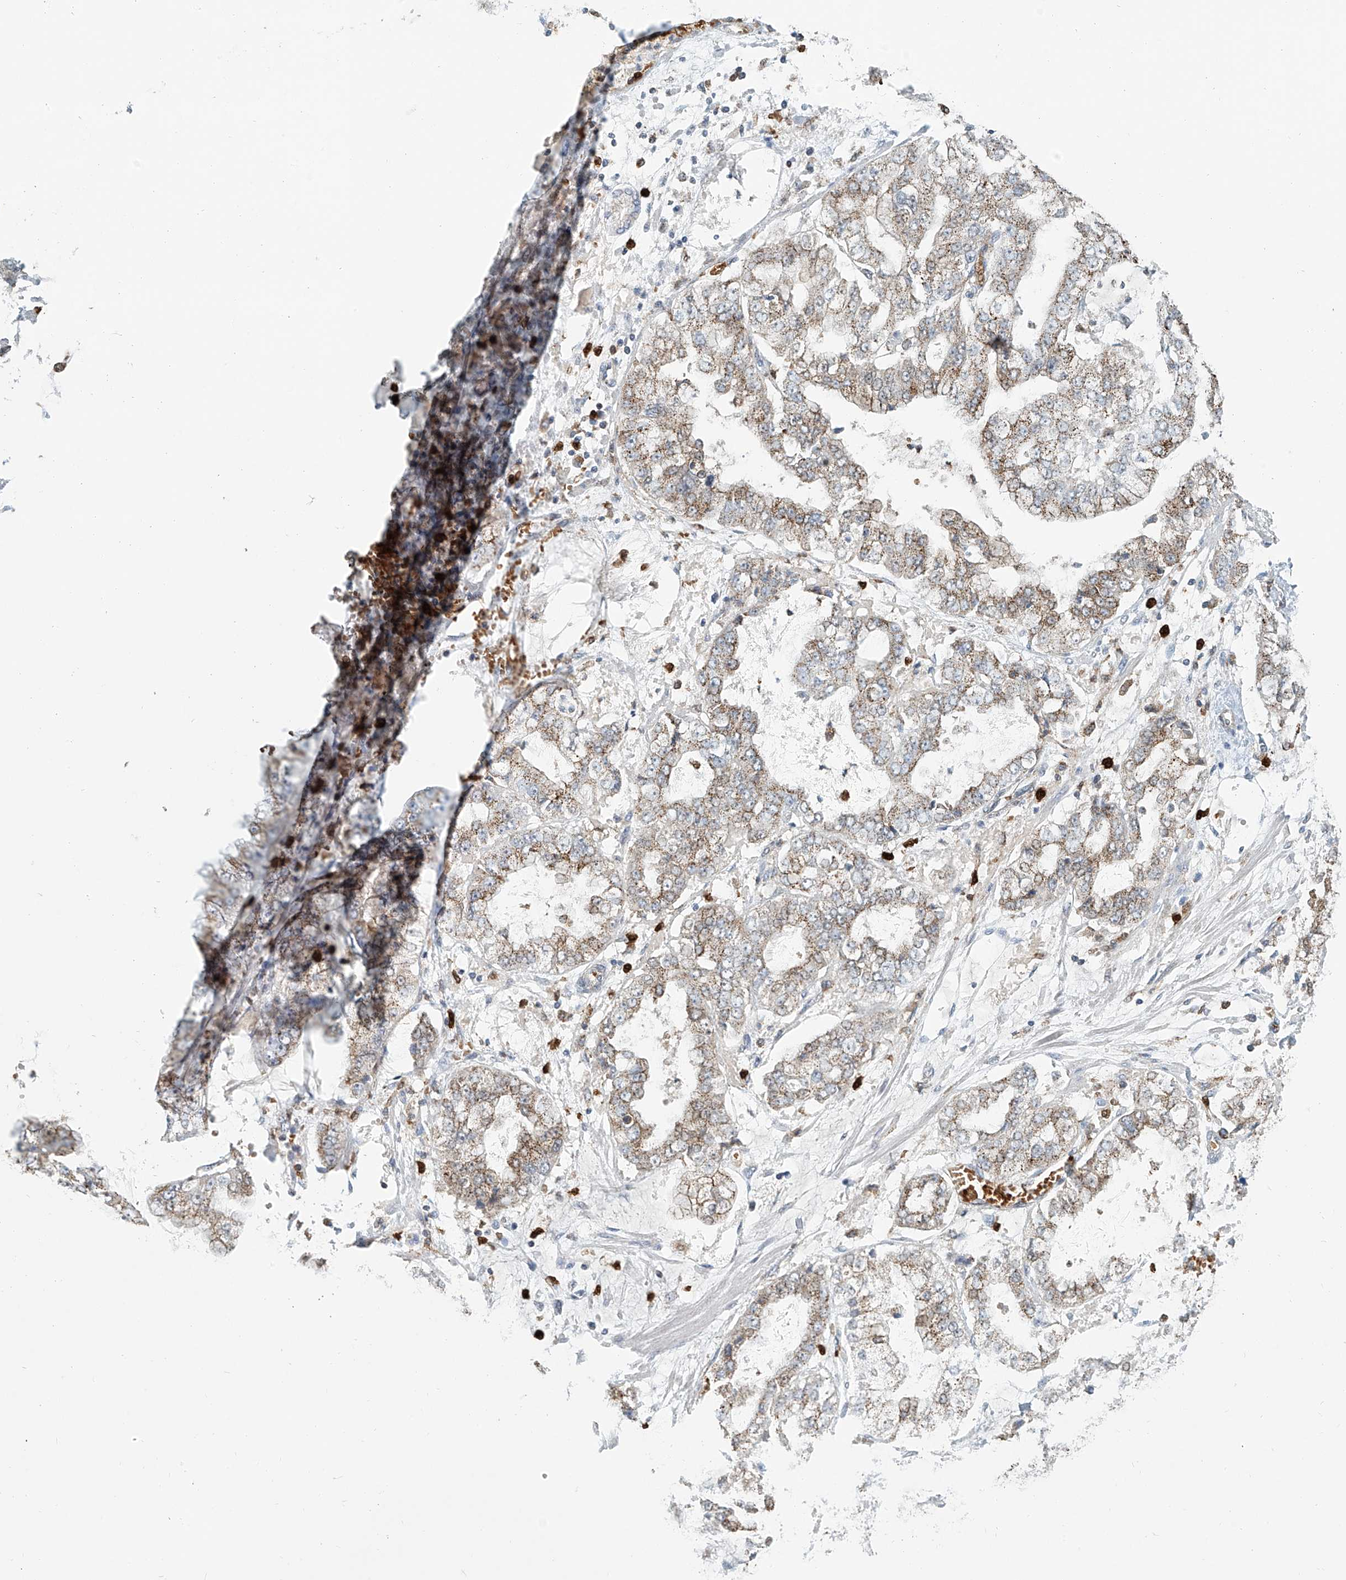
{"staining": {"intensity": "moderate", "quantity": ">75%", "location": "cytoplasmic/membranous"}, "tissue": "stomach cancer", "cell_type": "Tumor cells", "image_type": "cancer", "snomed": [{"axis": "morphology", "description": "Adenocarcinoma, NOS"}, {"axis": "topography", "description": "Stomach"}], "caption": "Immunohistochemical staining of stomach adenocarcinoma demonstrates moderate cytoplasmic/membranous protein expression in about >75% of tumor cells.", "gene": "PTPRA", "patient": {"sex": "male", "age": 76}}